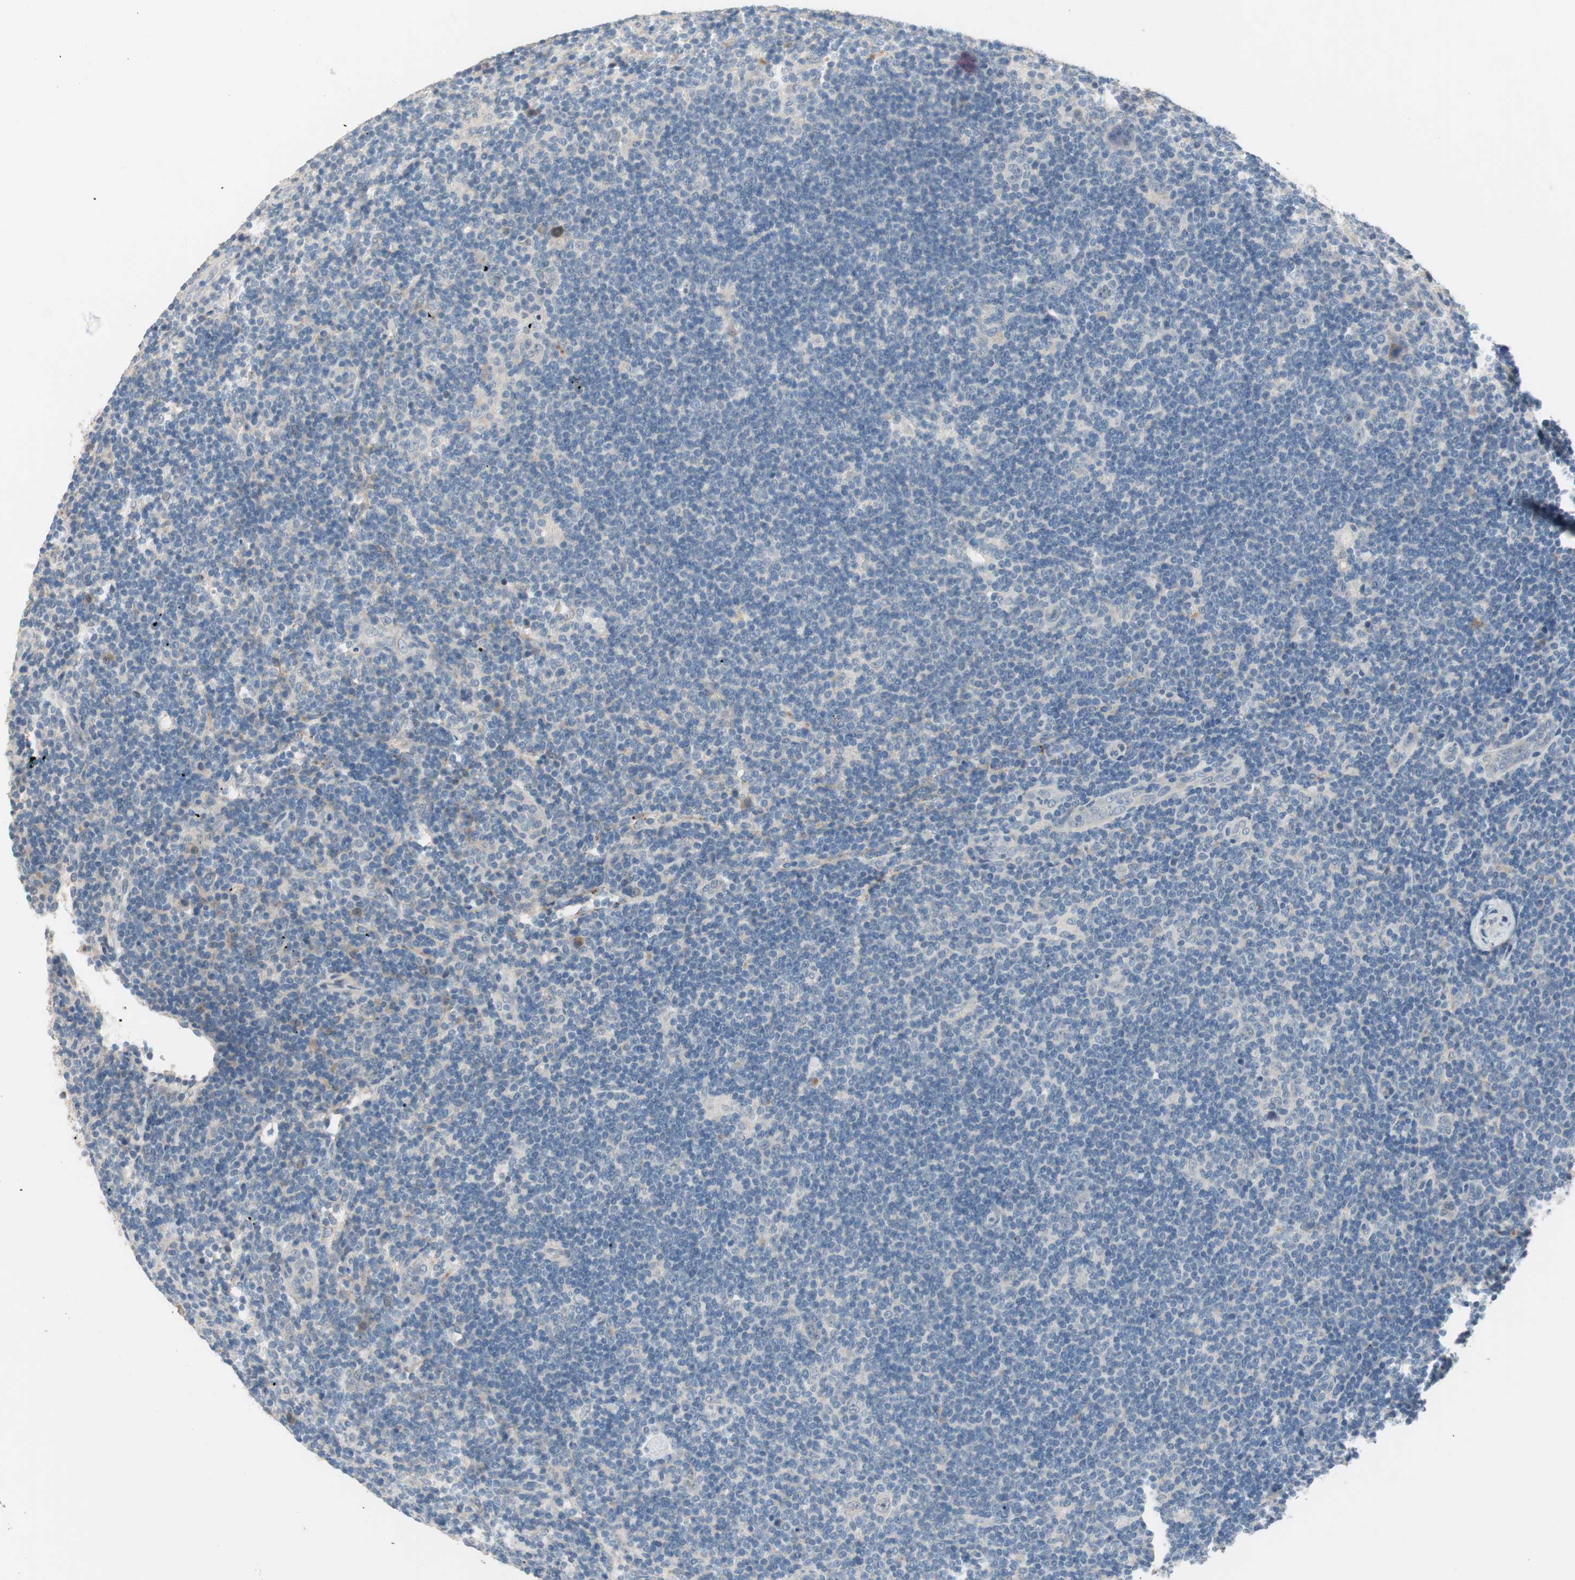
{"staining": {"intensity": "negative", "quantity": "none", "location": "none"}, "tissue": "lymphoma", "cell_type": "Tumor cells", "image_type": "cancer", "snomed": [{"axis": "morphology", "description": "Hodgkin's disease, NOS"}, {"axis": "topography", "description": "Lymph node"}], "caption": "Tumor cells show no significant protein positivity in lymphoma. The staining is performed using DAB brown chromogen with nuclei counter-stained in using hematoxylin.", "gene": "COL12A1", "patient": {"sex": "female", "age": 57}}